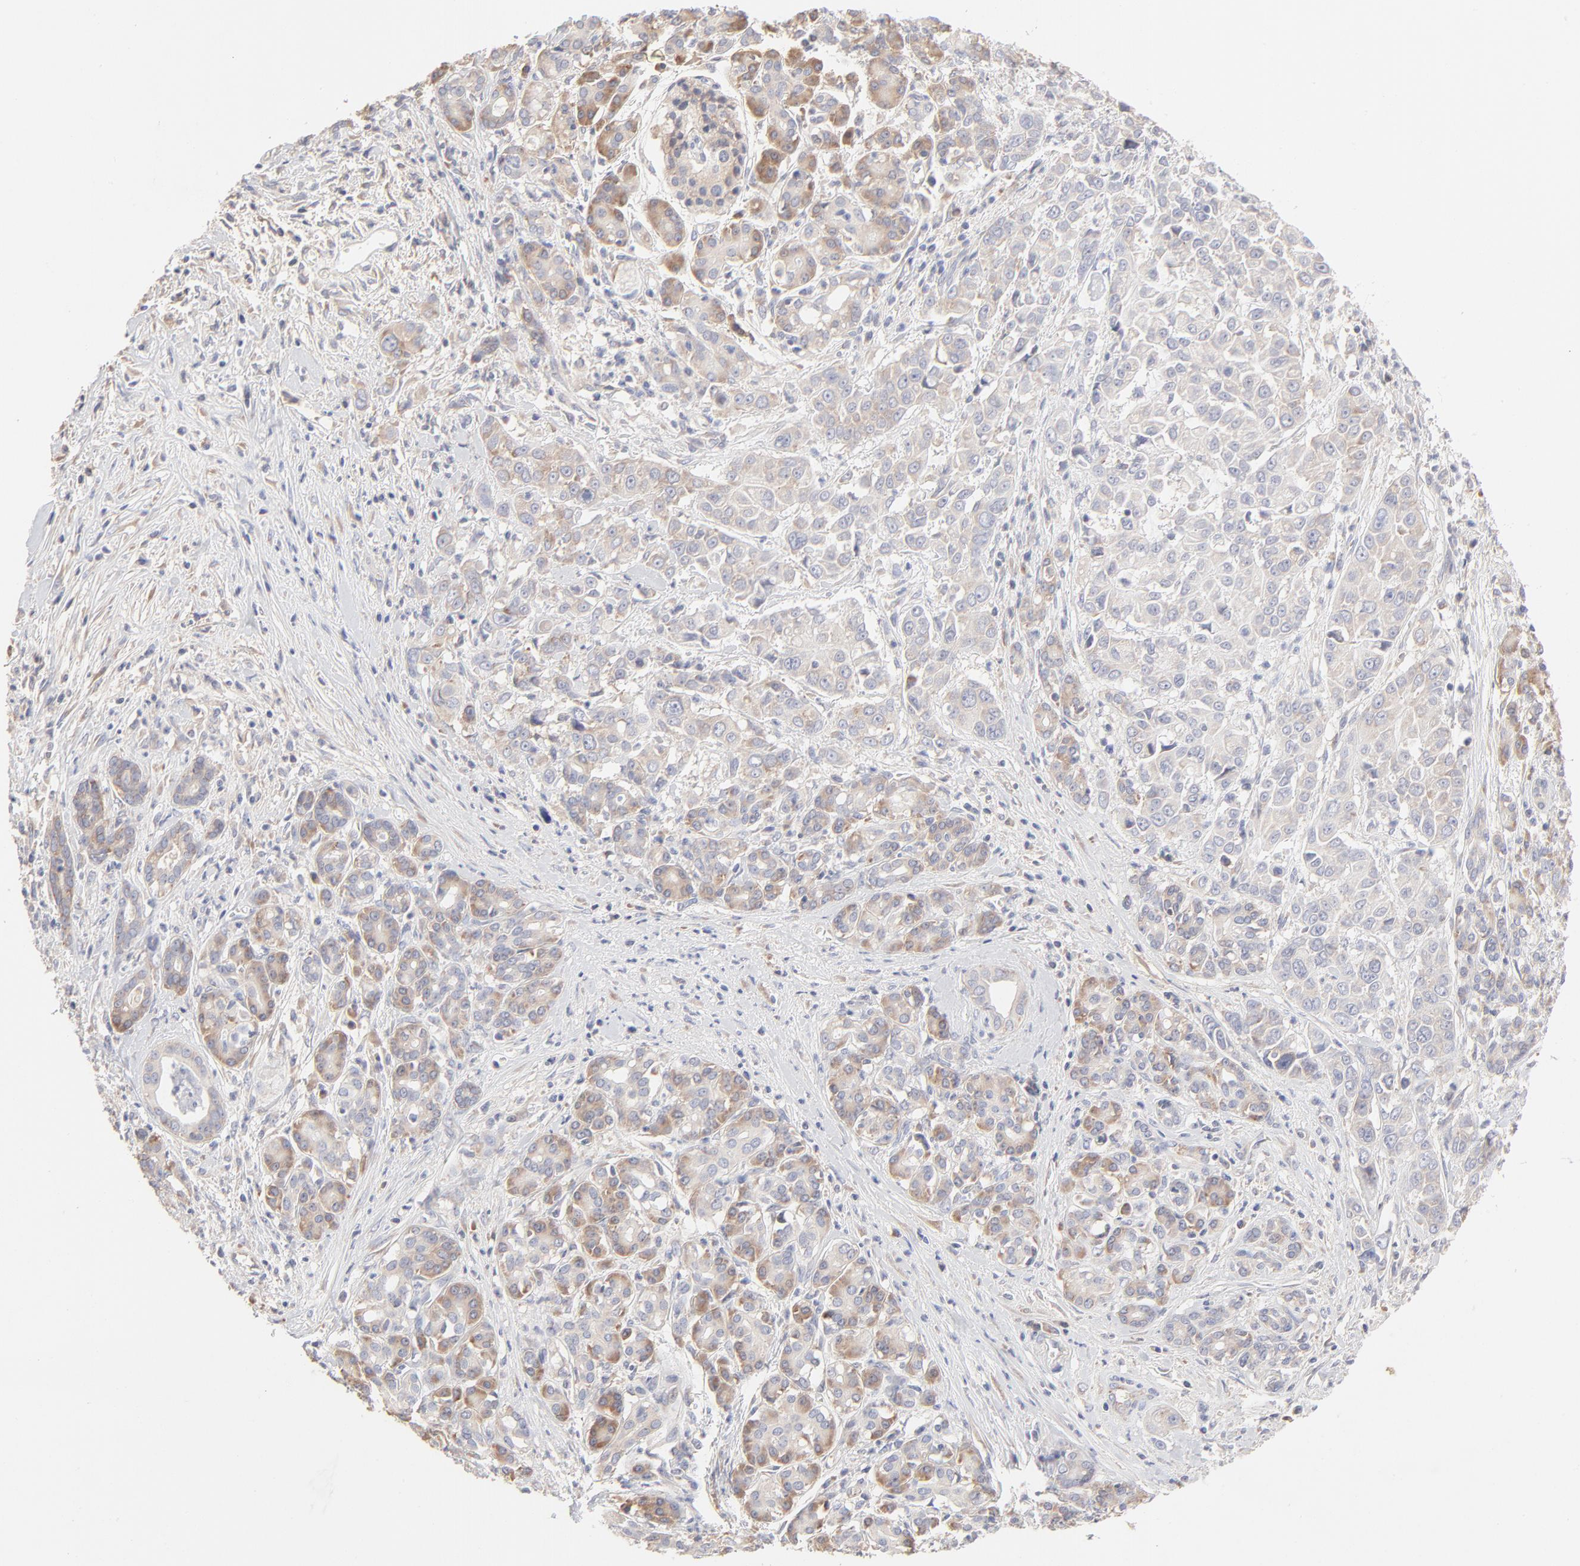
{"staining": {"intensity": "weak", "quantity": "<25%", "location": "cytoplasmic/membranous"}, "tissue": "pancreatic cancer", "cell_type": "Tumor cells", "image_type": "cancer", "snomed": [{"axis": "morphology", "description": "Adenocarcinoma, NOS"}, {"axis": "topography", "description": "Pancreas"}], "caption": "Tumor cells show no significant protein positivity in adenocarcinoma (pancreatic).", "gene": "RPS21", "patient": {"sex": "female", "age": 52}}